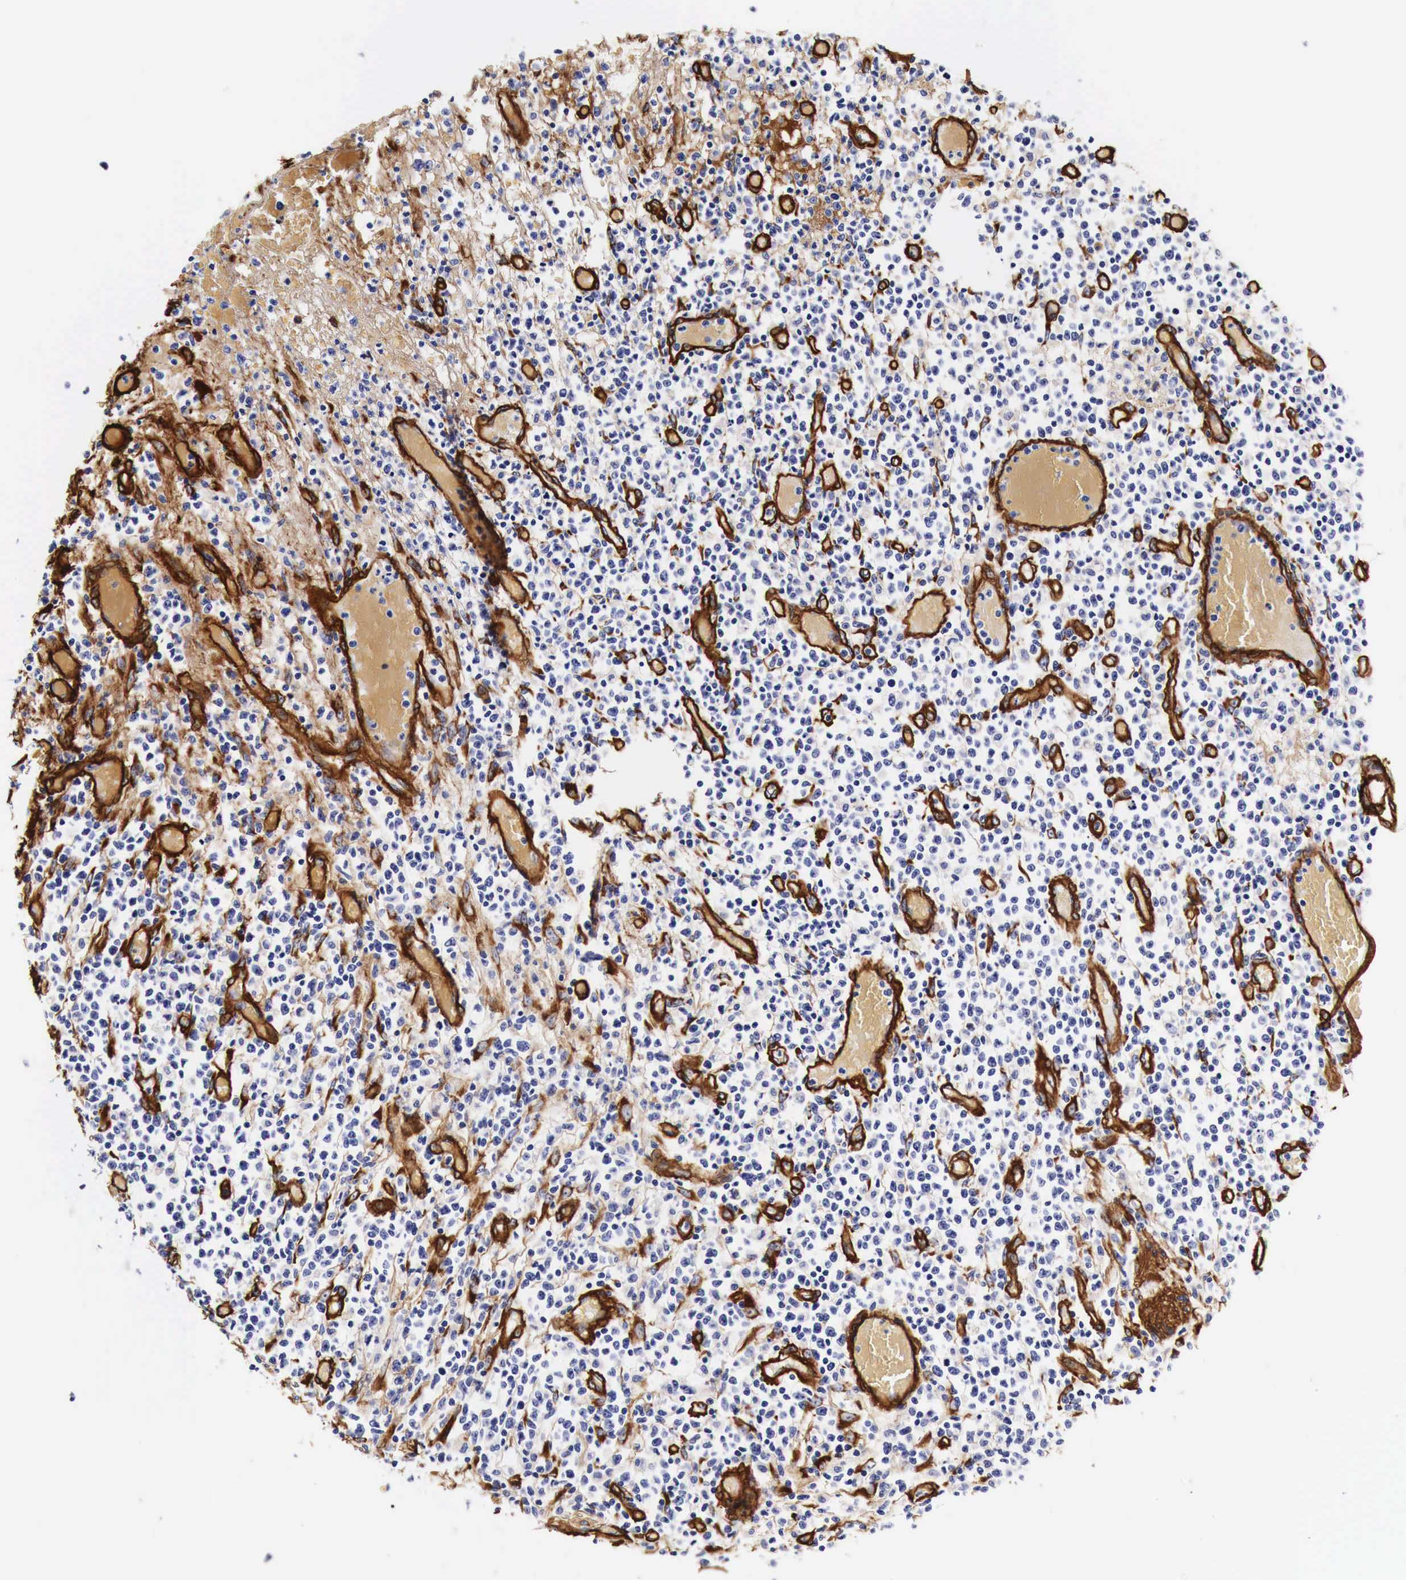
{"staining": {"intensity": "negative", "quantity": "none", "location": "none"}, "tissue": "lymphoma", "cell_type": "Tumor cells", "image_type": "cancer", "snomed": [{"axis": "morphology", "description": "Malignant lymphoma, non-Hodgkin's type, High grade"}, {"axis": "topography", "description": "Colon"}], "caption": "Tumor cells show no significant expression in lymphoma. (DAB immunohistochemistry, high magnification).", "gene": "LAMB2", "patient": {"sex": "male", "age": 82}}